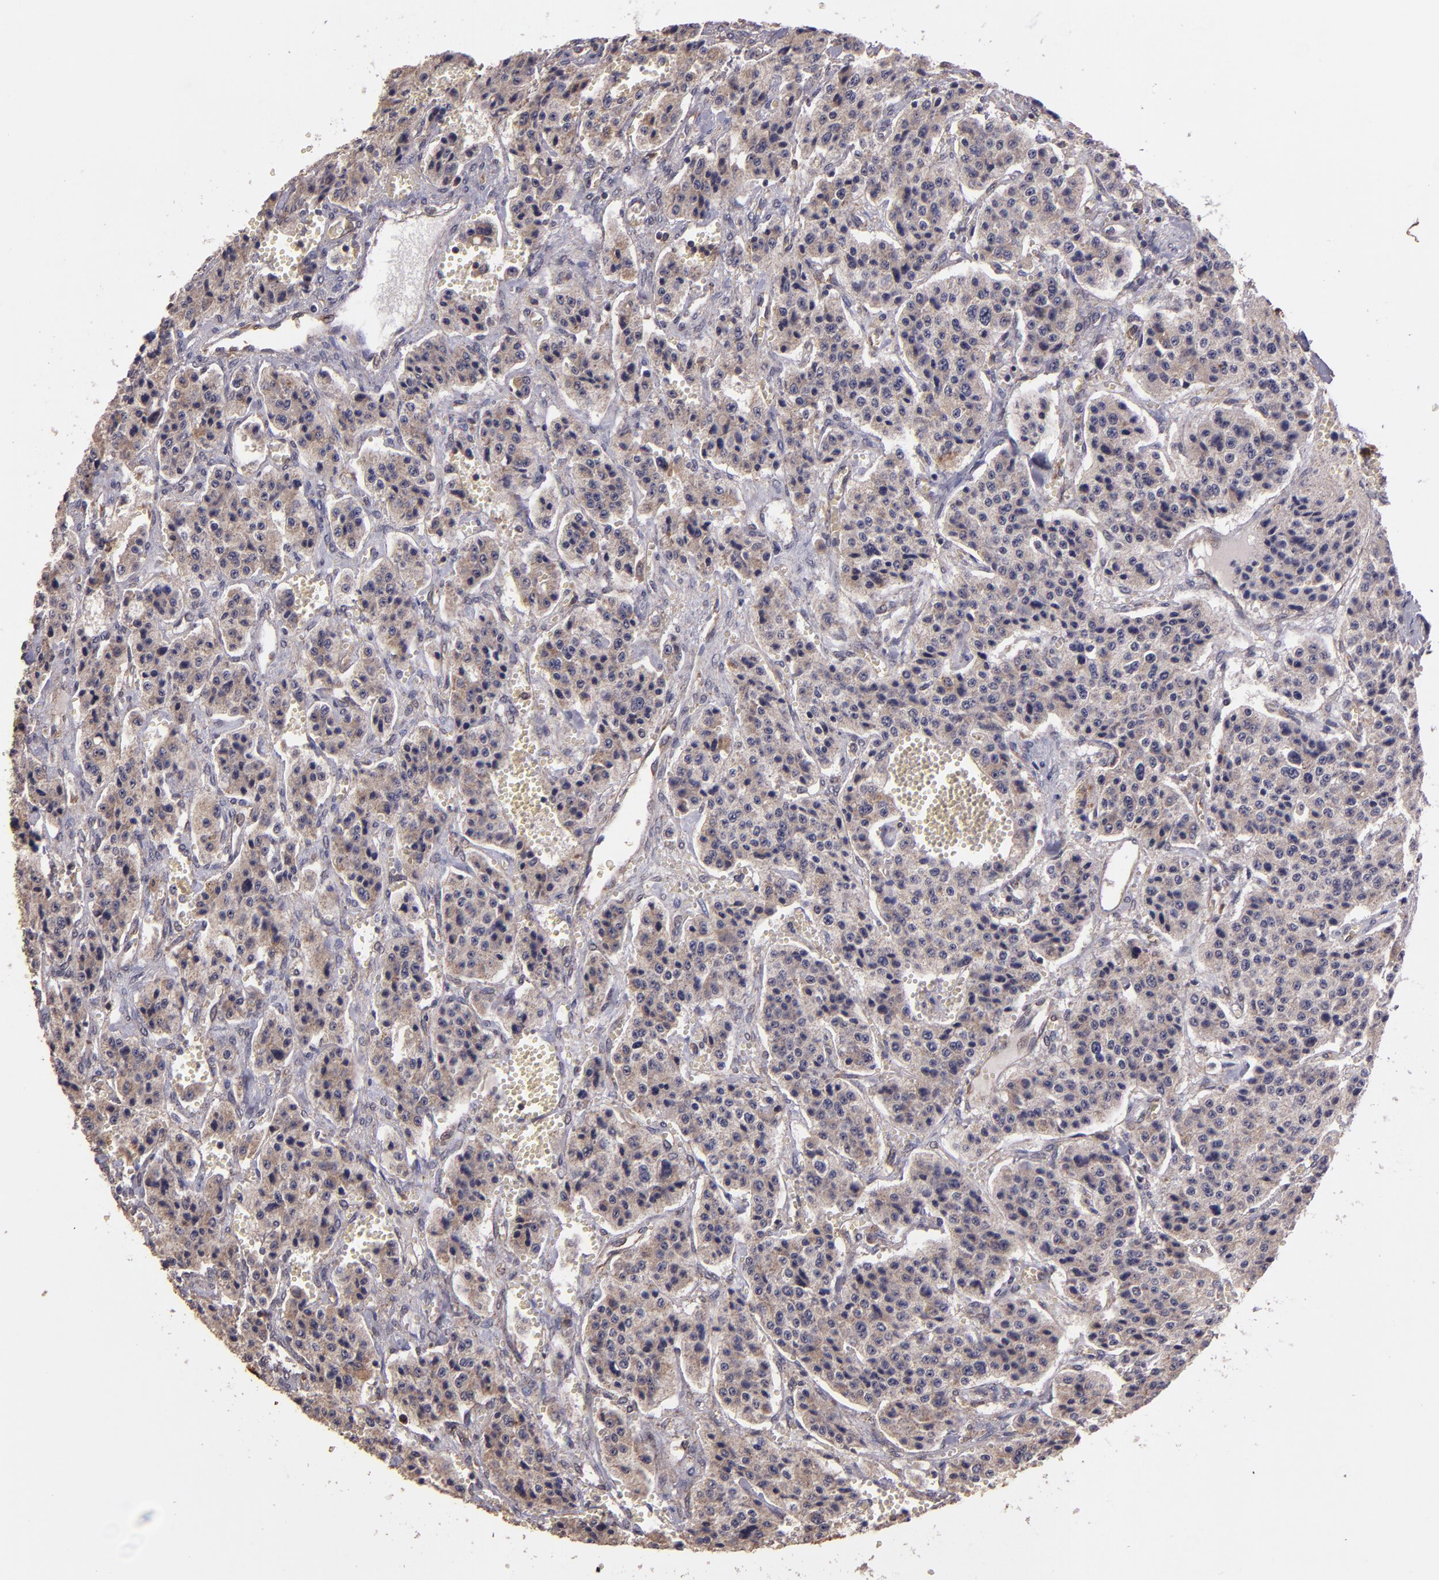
{"staining": {"intensity": "moderate", "quantity": ">75%", "location": "cytoplasmic/membranous"}, "tissue": "carcinoid", "cell_type": "Tumor cells", "image_type": "cancer", "snomed": [{"axis": "morphology", "description": "Carcinoid, malignant, NOS"}, {"axis": "topography", "description": "Small intestine"}], "caption": "This image shows carcinoid stained with immunohistochemistry (IHC) to label a protein in brown. The cytoplasmic/membranous of tumor cells show moderate positivity for the protein. Nuclei are counter-stained blue.", "gene": "USP51", "patient": {"sex": "male", "age": 52}}